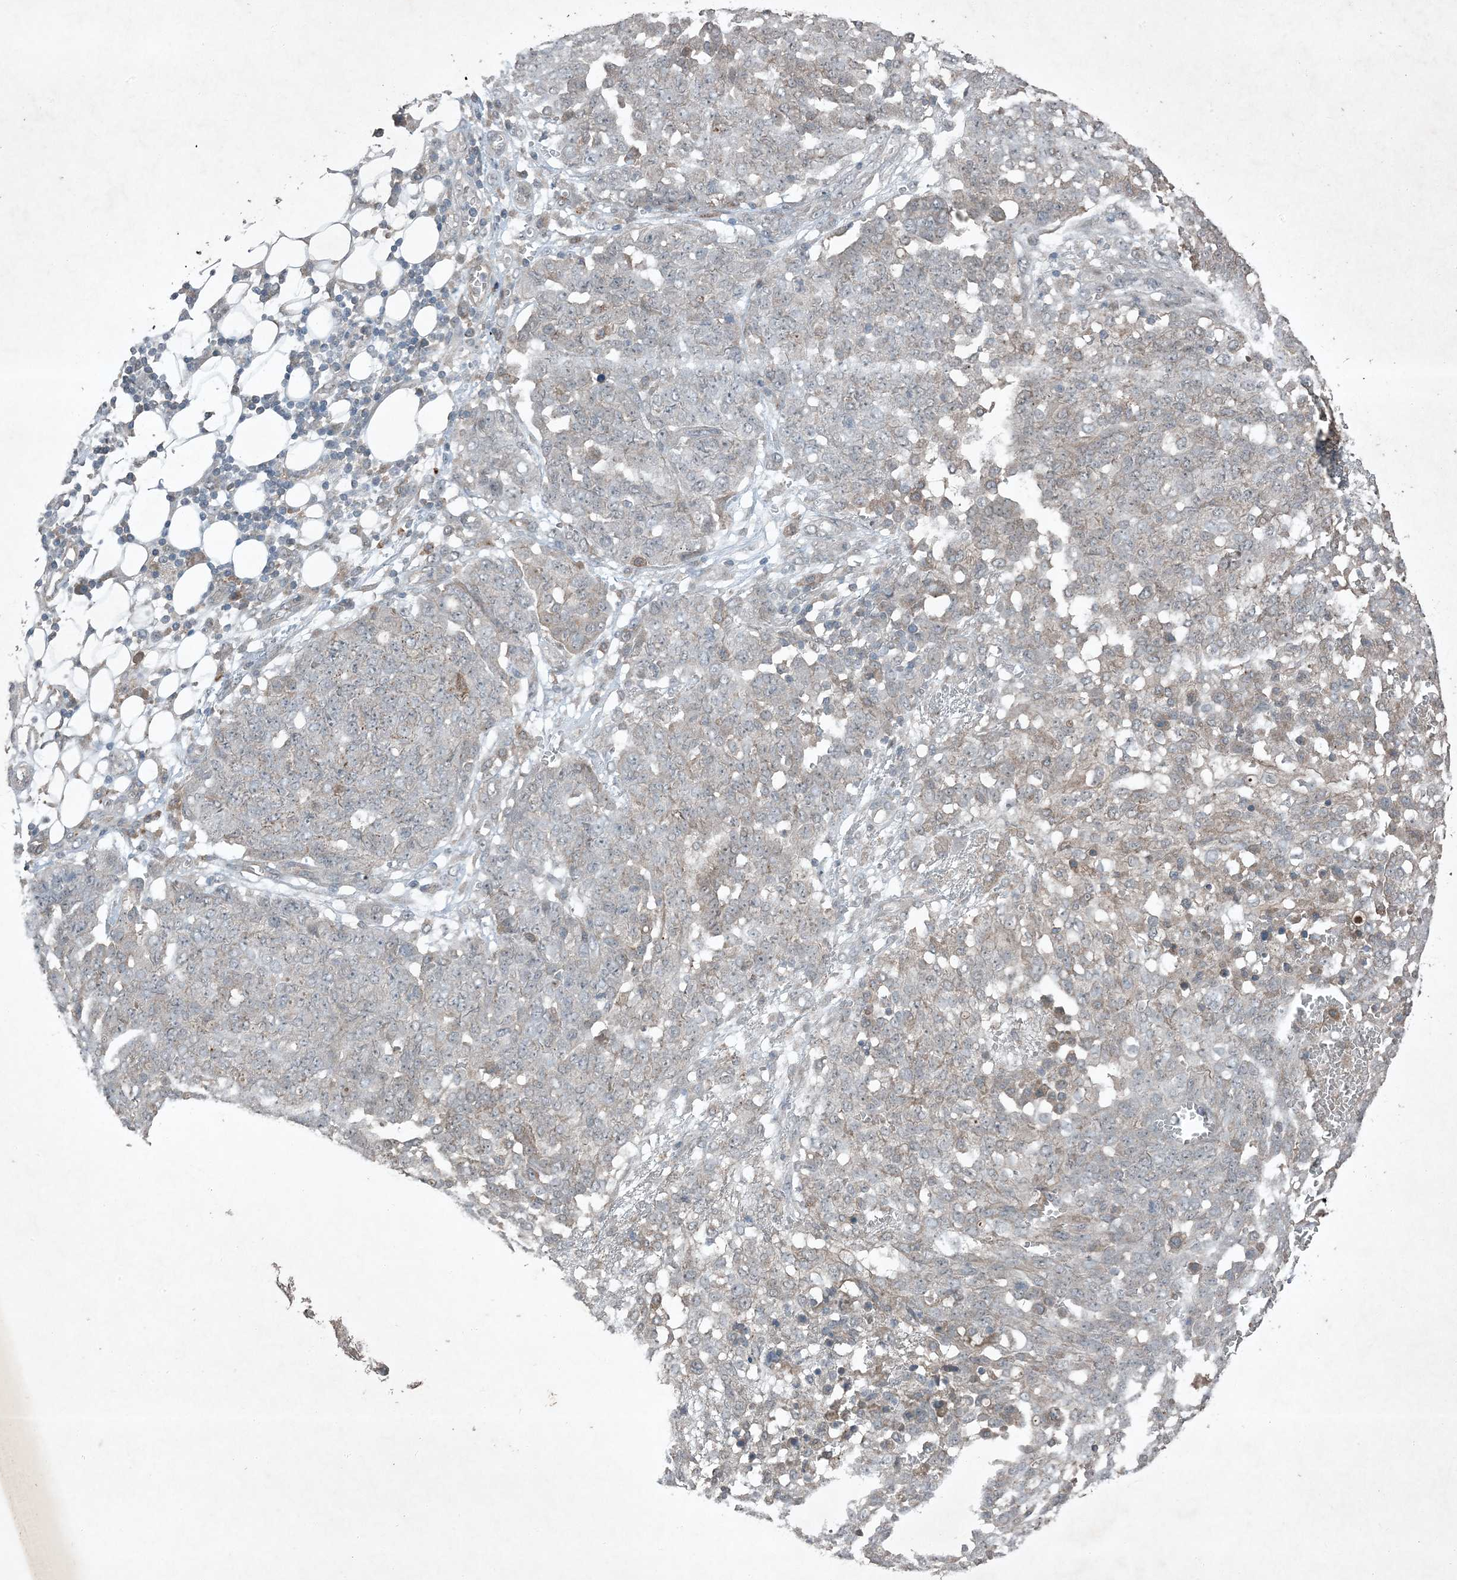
{"staining": {"intensity": "negative", "quantity": "none", "location": "none"}, "tissue": "ovarian cancer", "cell_type": "Tumor cells", "image_type": "cancer", "snomed": [{"axis": "morphology", "description": "Cystadenocarcinoma, serous, NOS"}, {"axis": "topography", "description": "Soft tissue"}, {"axis": "topography", "description": "Ovary"}], "caption": "Immunohistochemical staining of ovarian cancer exhibits no significant staining in tumor cells. The staining is performed using DAB brown chromogen with nuclei counter-stained in using hematoxylin.", "gene": "MDN1", "patient": {"sex": "female", "age": 57}}